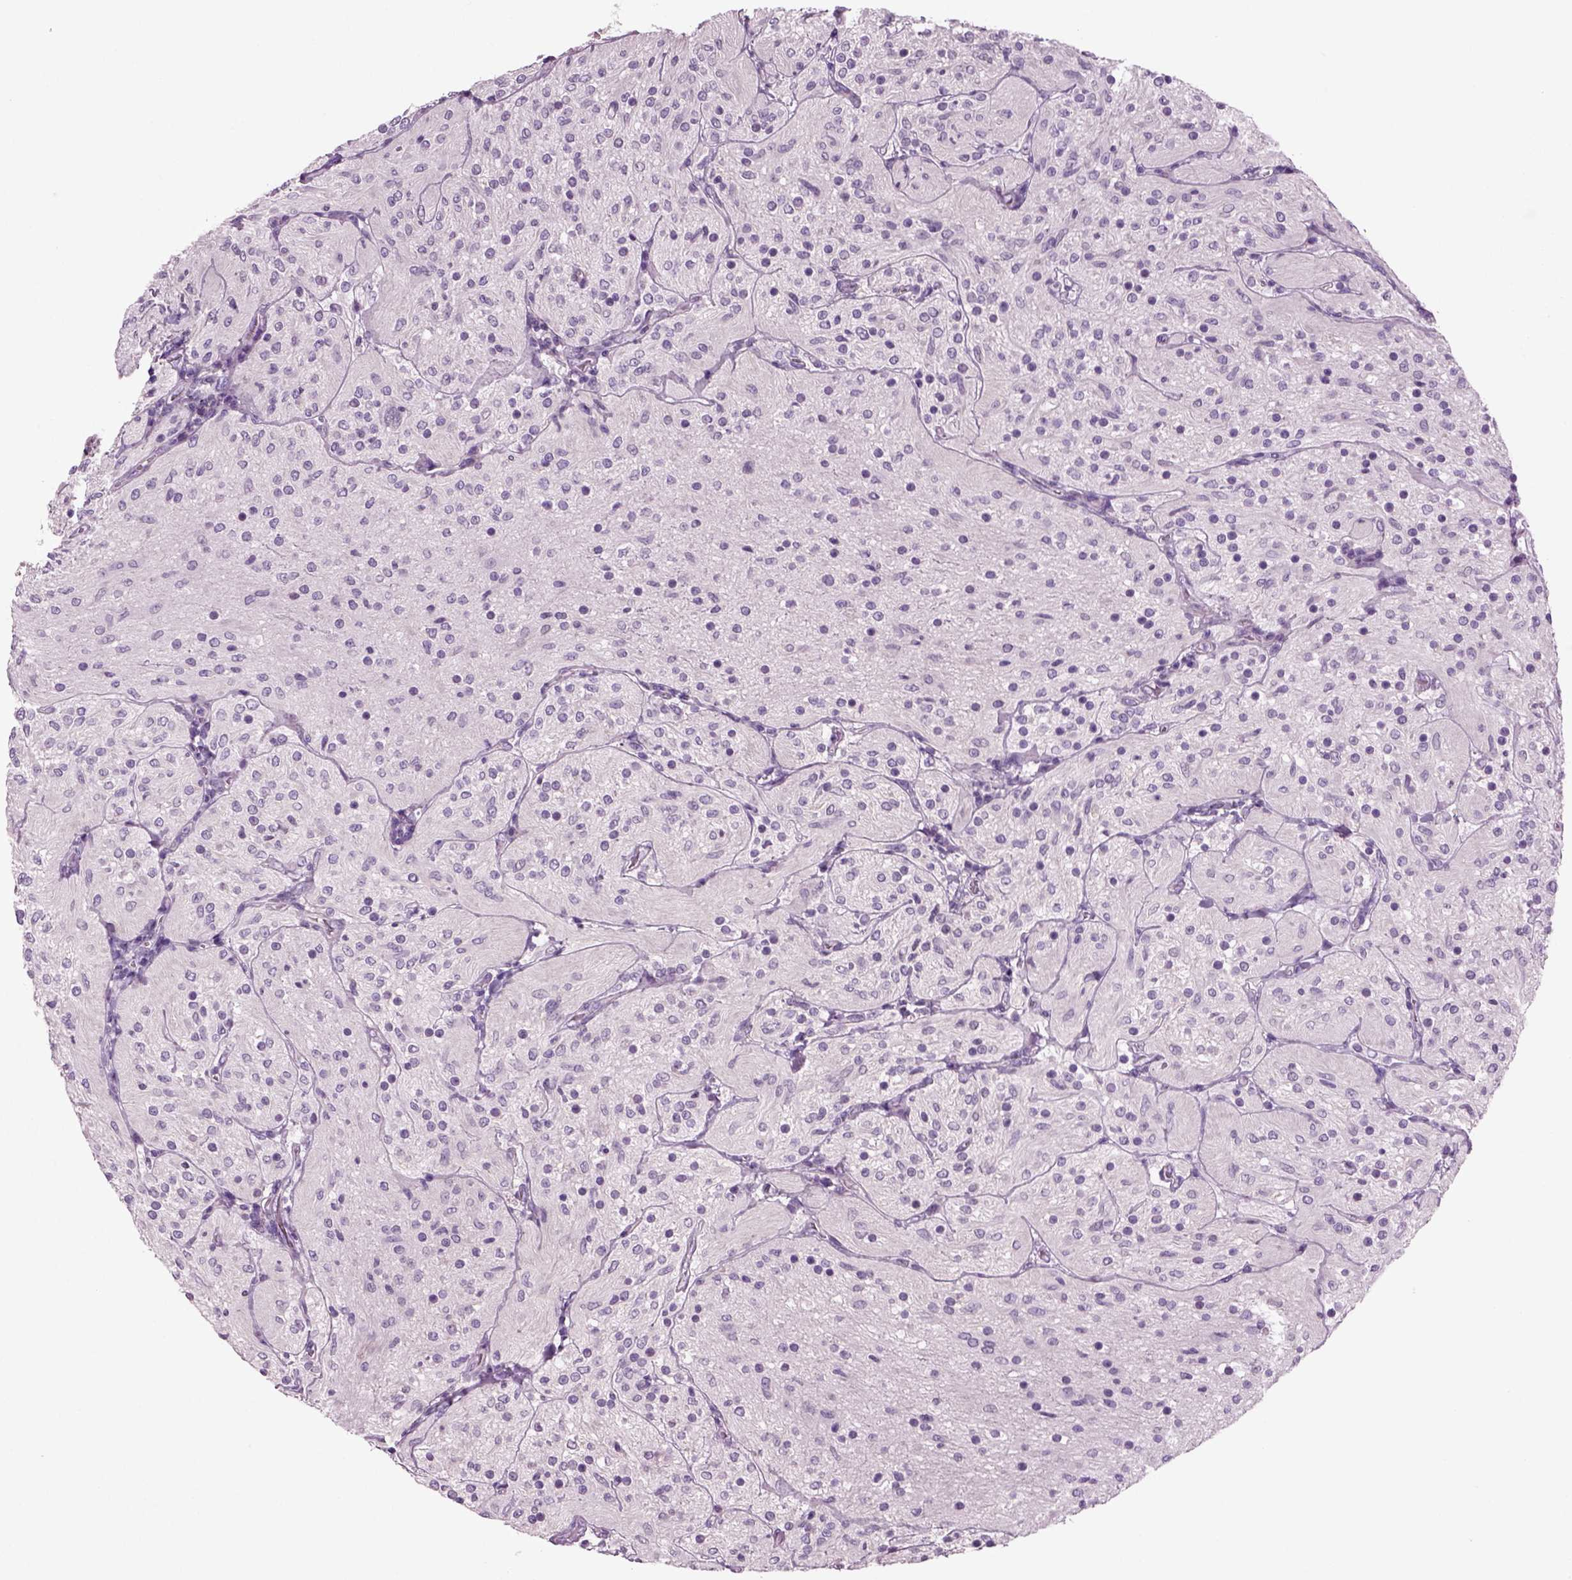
{"staining": {"intensity": "negative", "quantity": "none", "location": "none"}, "tissue": "glioma", "cell_type": "Tumor cells", "image_type": "cancer", "snomed": [{"axis": "morphology", "description": "Glioma, malignant, Low grade"}, {"axis": "topography", "description": "Brain"}], "caption": "IHC of human glioma demonstrates no staining in tumor cells.", "gene": "COL9A2", "patient": {"sex": "male", "age": 3}}